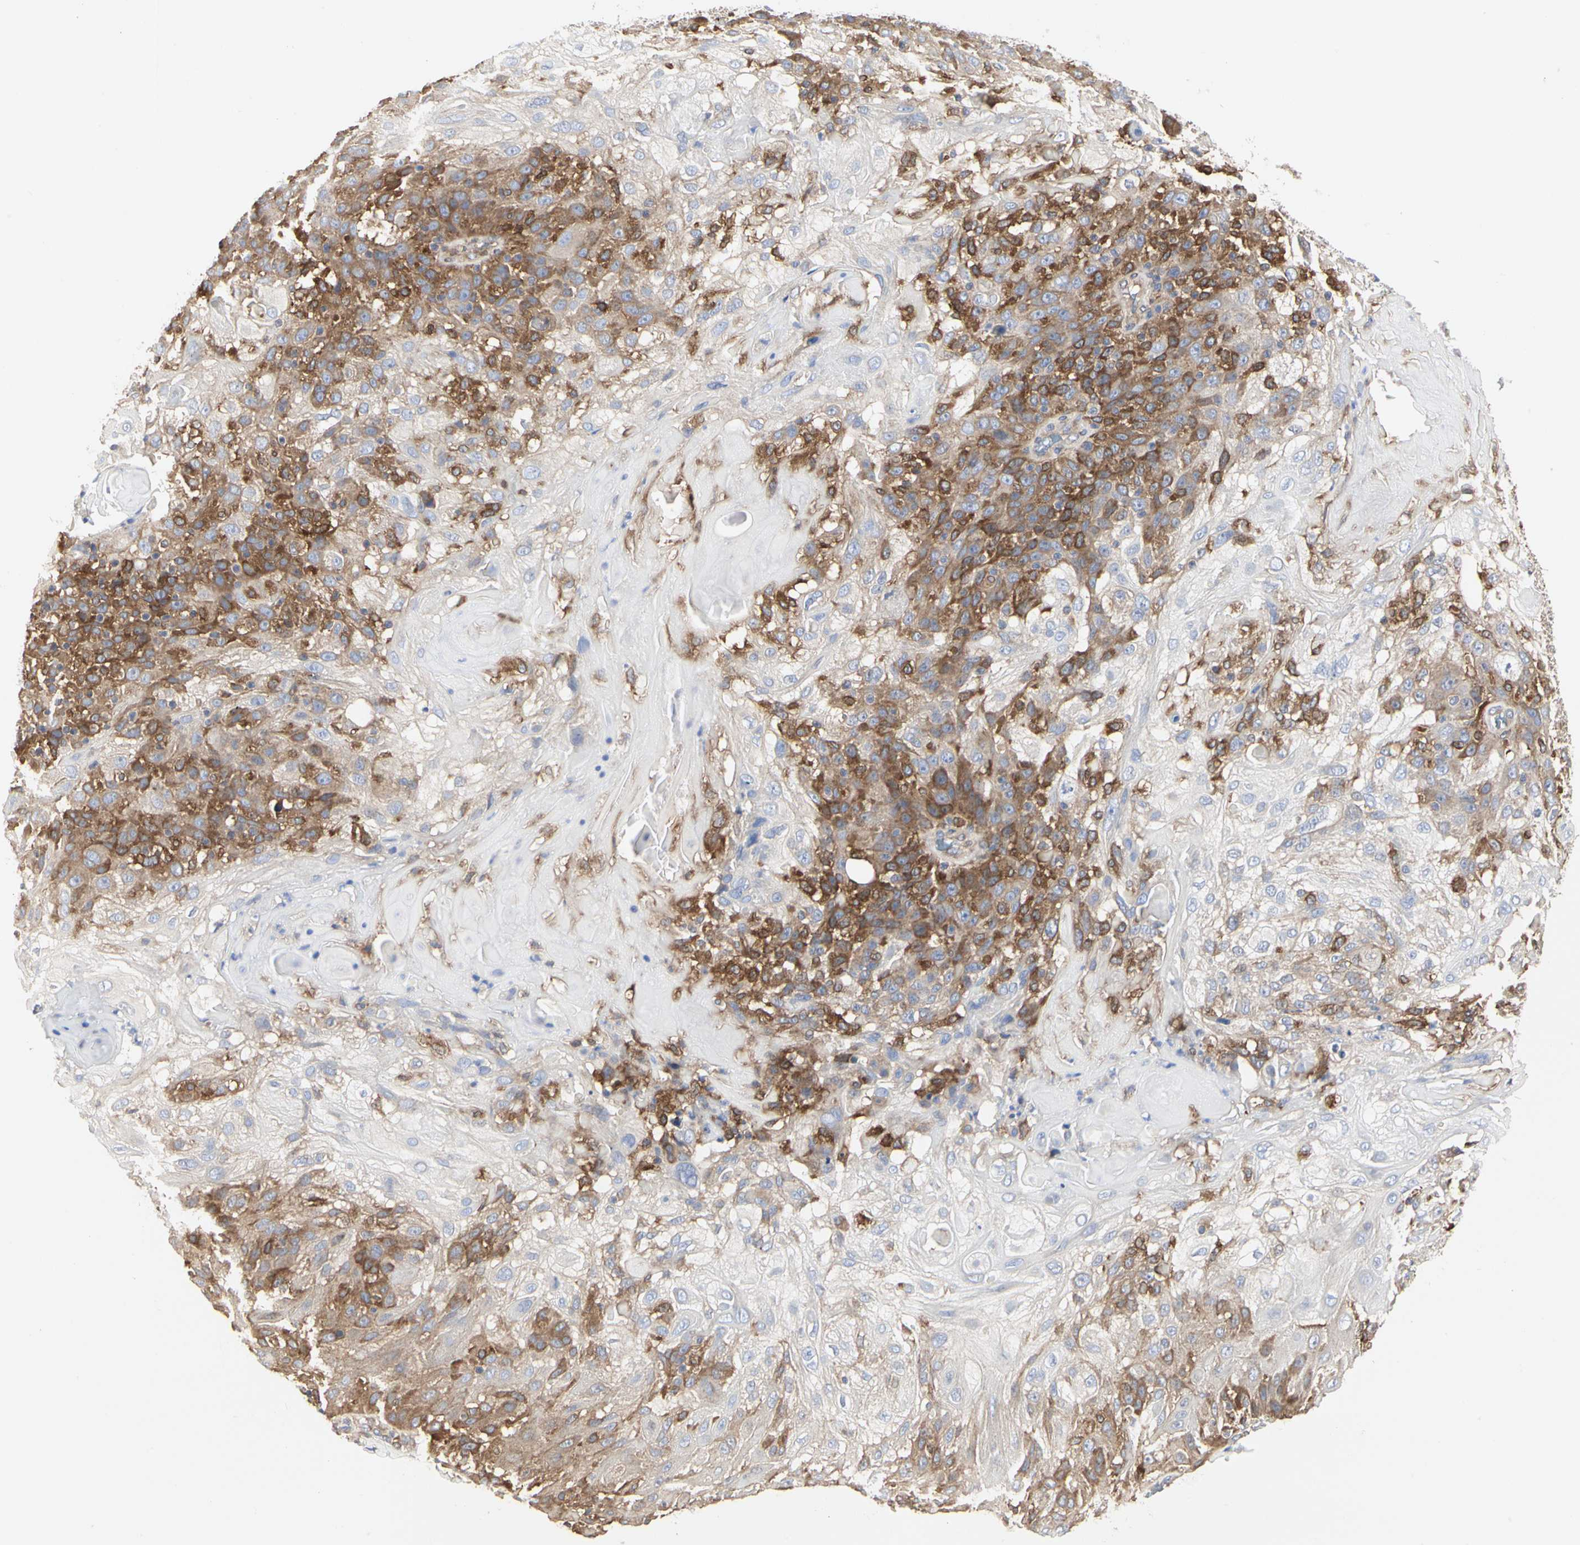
{"staining": {"intensity": "strong", "quantity": "25%-75%", "location": "cytoplasmic/membranous"}, "tissue": "skin cancer", "cell_type": "Tumor cells", "image_type": "cancer", "snomed": [{"axis": "morphology", "description": "Normal tissue, NOS"}, {"axis": "morphology", "description": "Squamous cell carcinoma, NOS"}, {"axis": "topography", "description": "Skin"}], "caption": "Protein expression analysis of human skin squamous cell carcinoma reveals strong cytoplasmic/membranous positivity in about 25%-75% of tumor cells.", "gene": "C3orf52", "patient": {"sex": "female", "age": 83}}